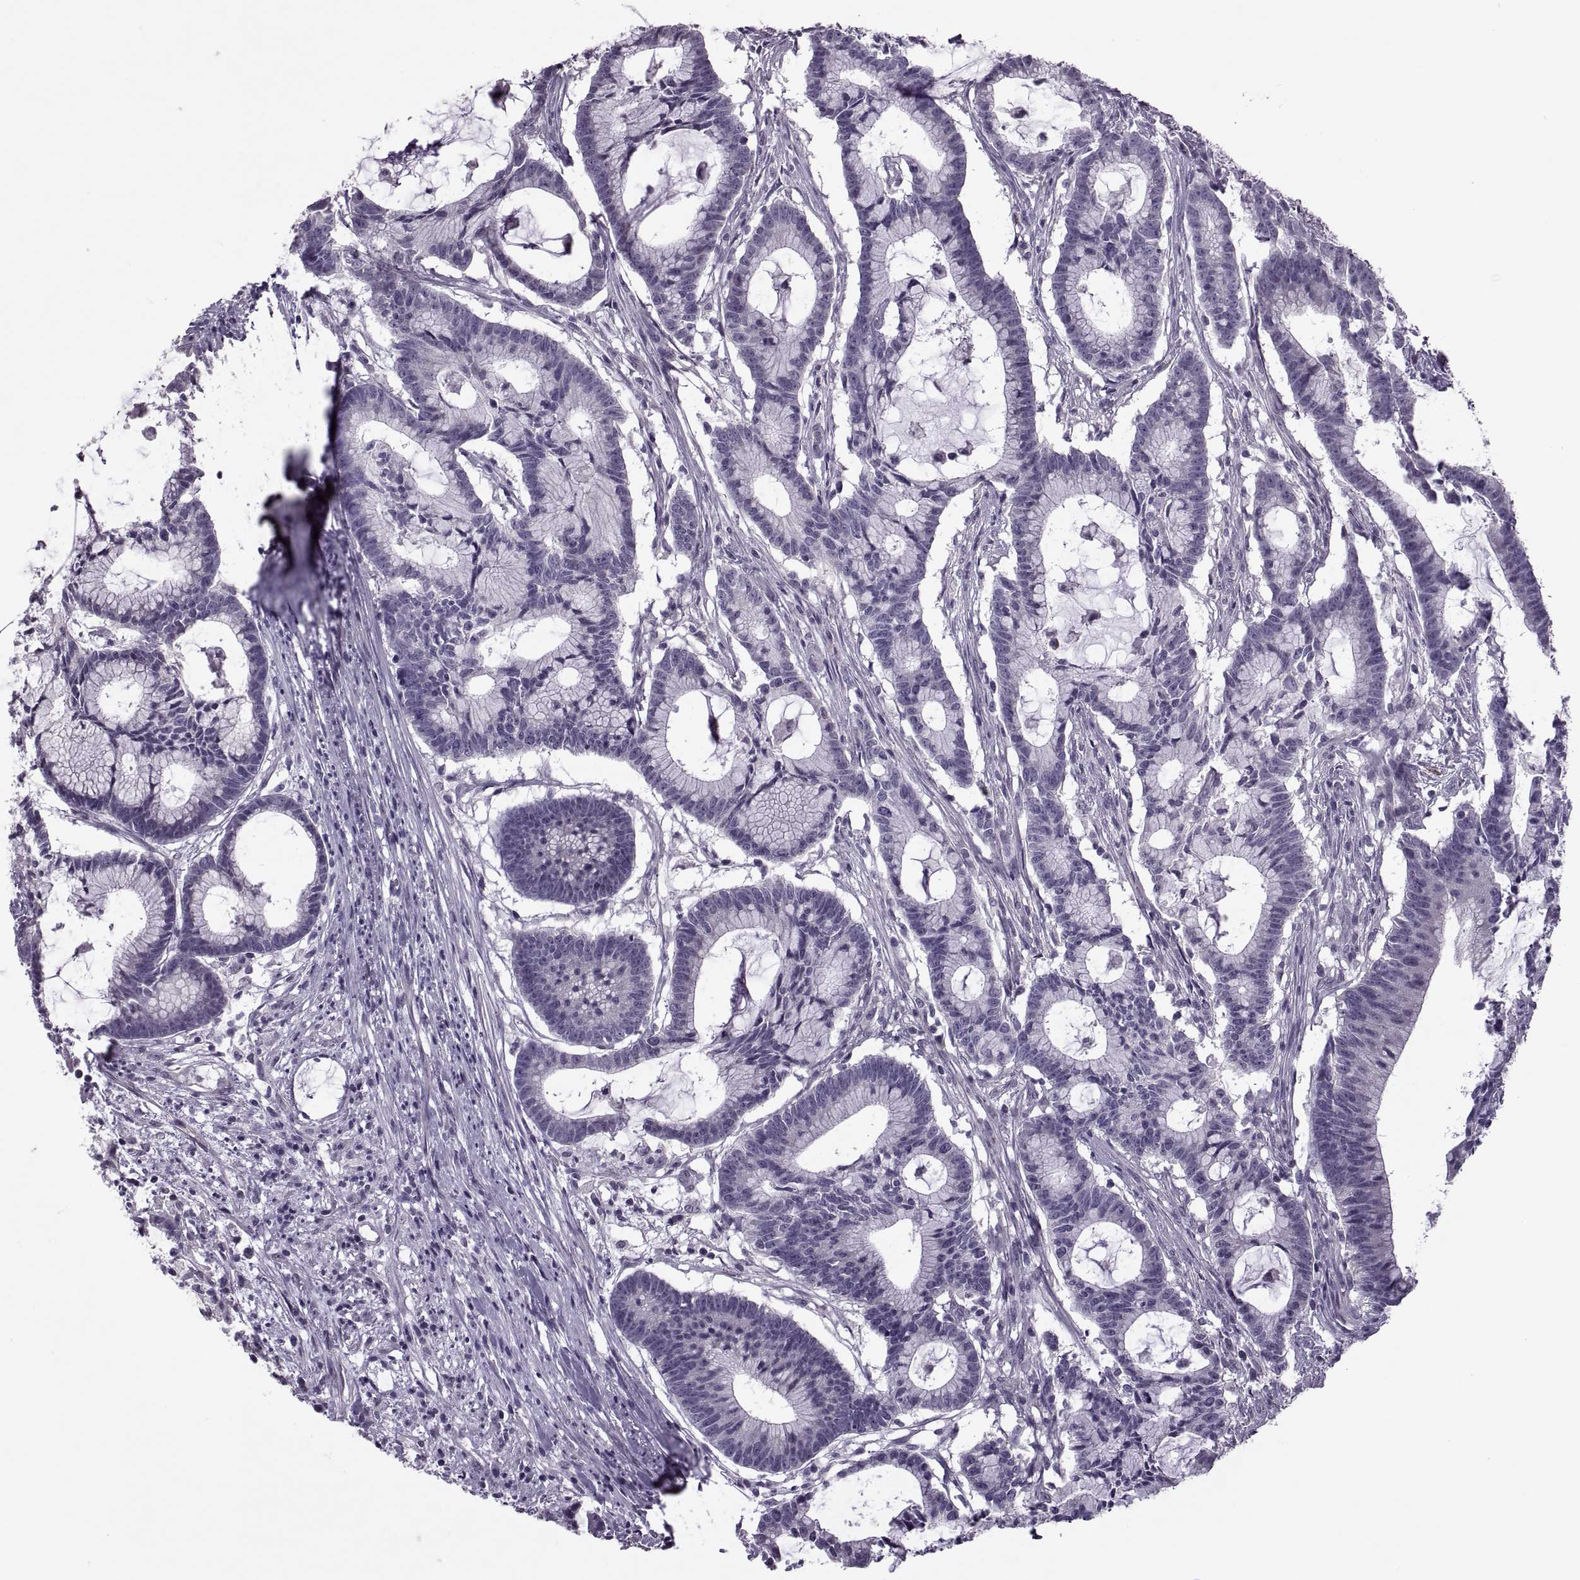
{"staining": {"intensity": "negative", "quantity": "none", "location": "none"}, "tissue": "colorectal cancer", "cell_type": "Tumor cells", "image_type": "cancer", "snomed": [{"axis": "morphology", "description": "Adenocarcinoma, NOS"}, {"axis": "topography", "description": "Colon"}], "caption": "Colorectal cancer (adenocarcinoma) was stained to show a protein in brown. There is no significant expression in tumor cells.", "gene": "ODF3", "patient": {"sex": "female", "age": 78}}